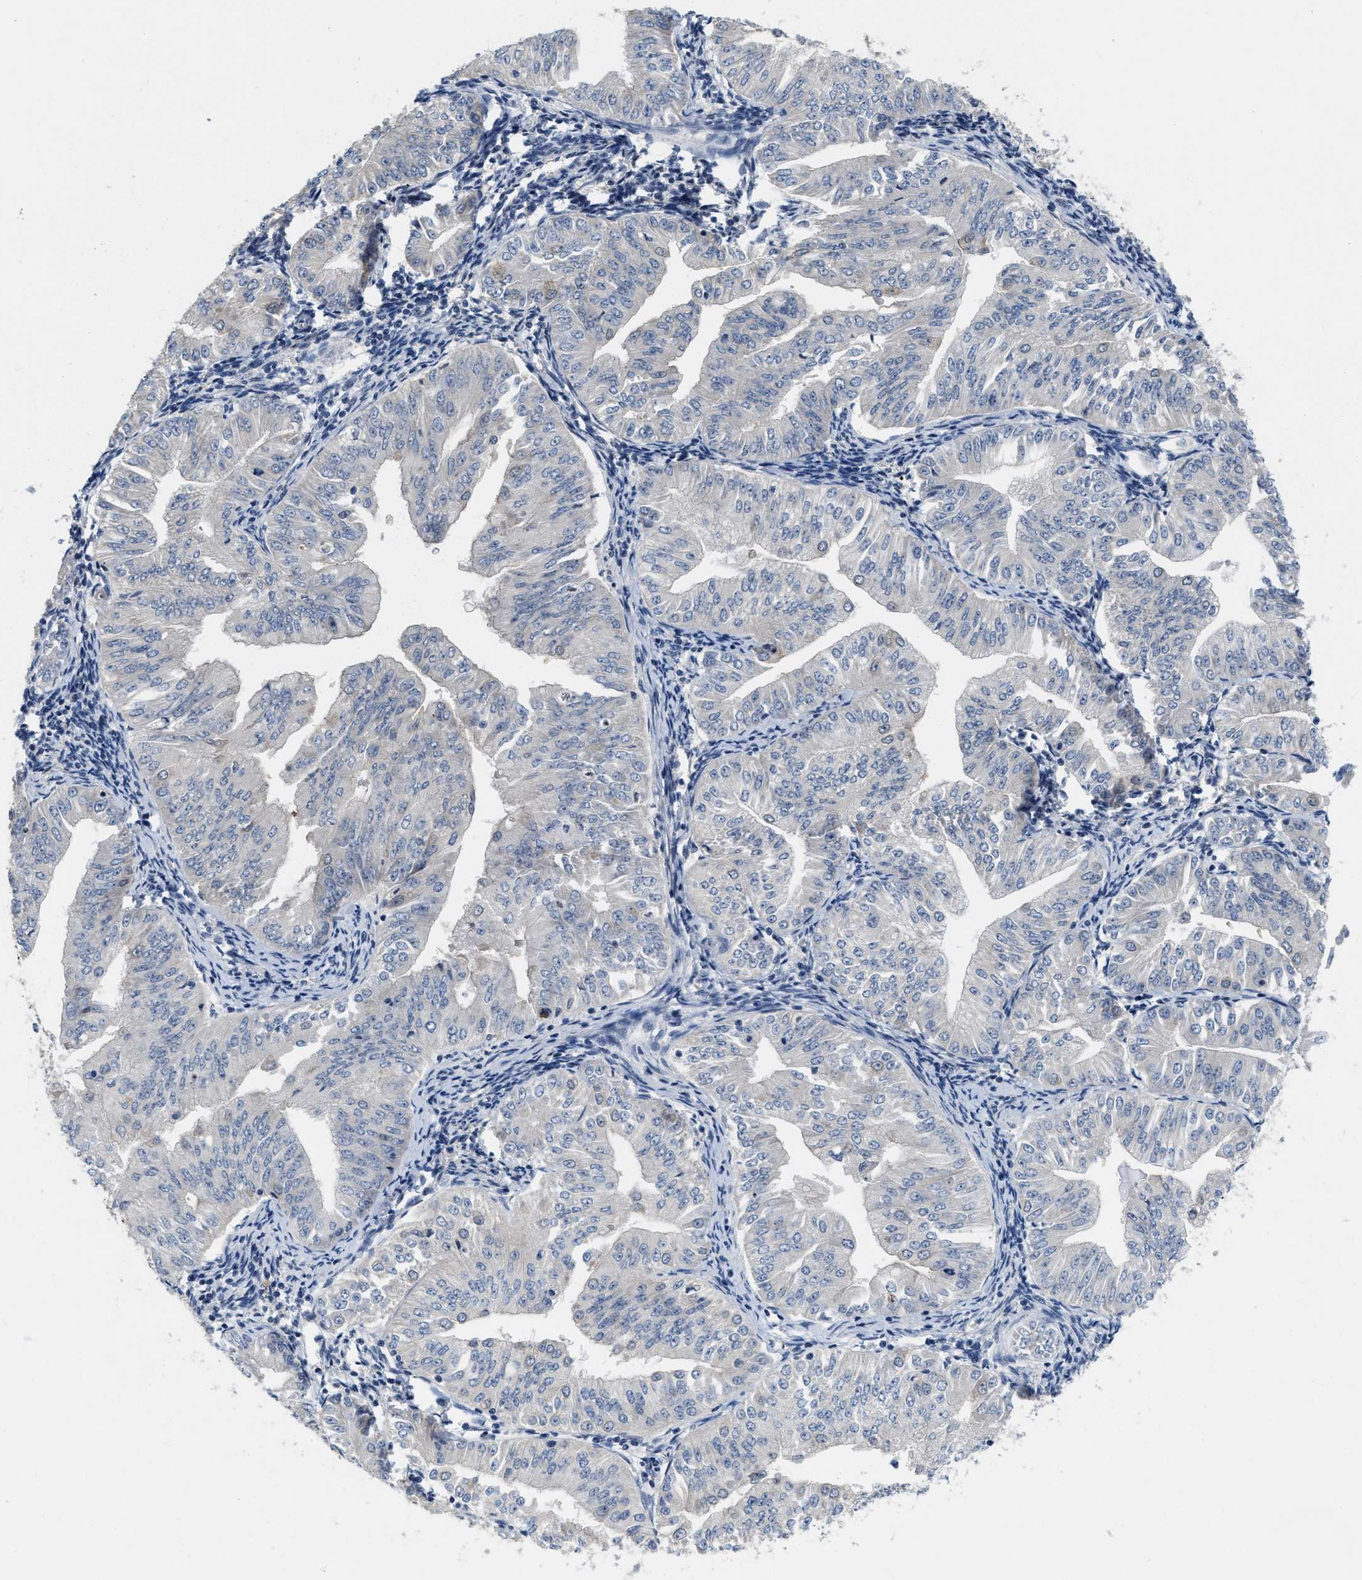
{"staining": {"intensity": "negative", "quantity": "none", "location": "none"}, "tissue": "endometrial cancer", "cell_type": "Tumor cells", "image_type": "cancer", "snomed": [{"axis": "morphology", "description": "Normal tissue, NOS"}, {"axis": "morphology", "description": "Adenocarcinoma, NOS"}, {"axis": "topography", "description": "Endometrium"}], "caption": "This is an immunohistochemistry (IHC) micrograph of human endometrial cancer. There is no positivity in tumor cells.", "gene": "VIP", "patient": {"sex": "female", "age": 53}}